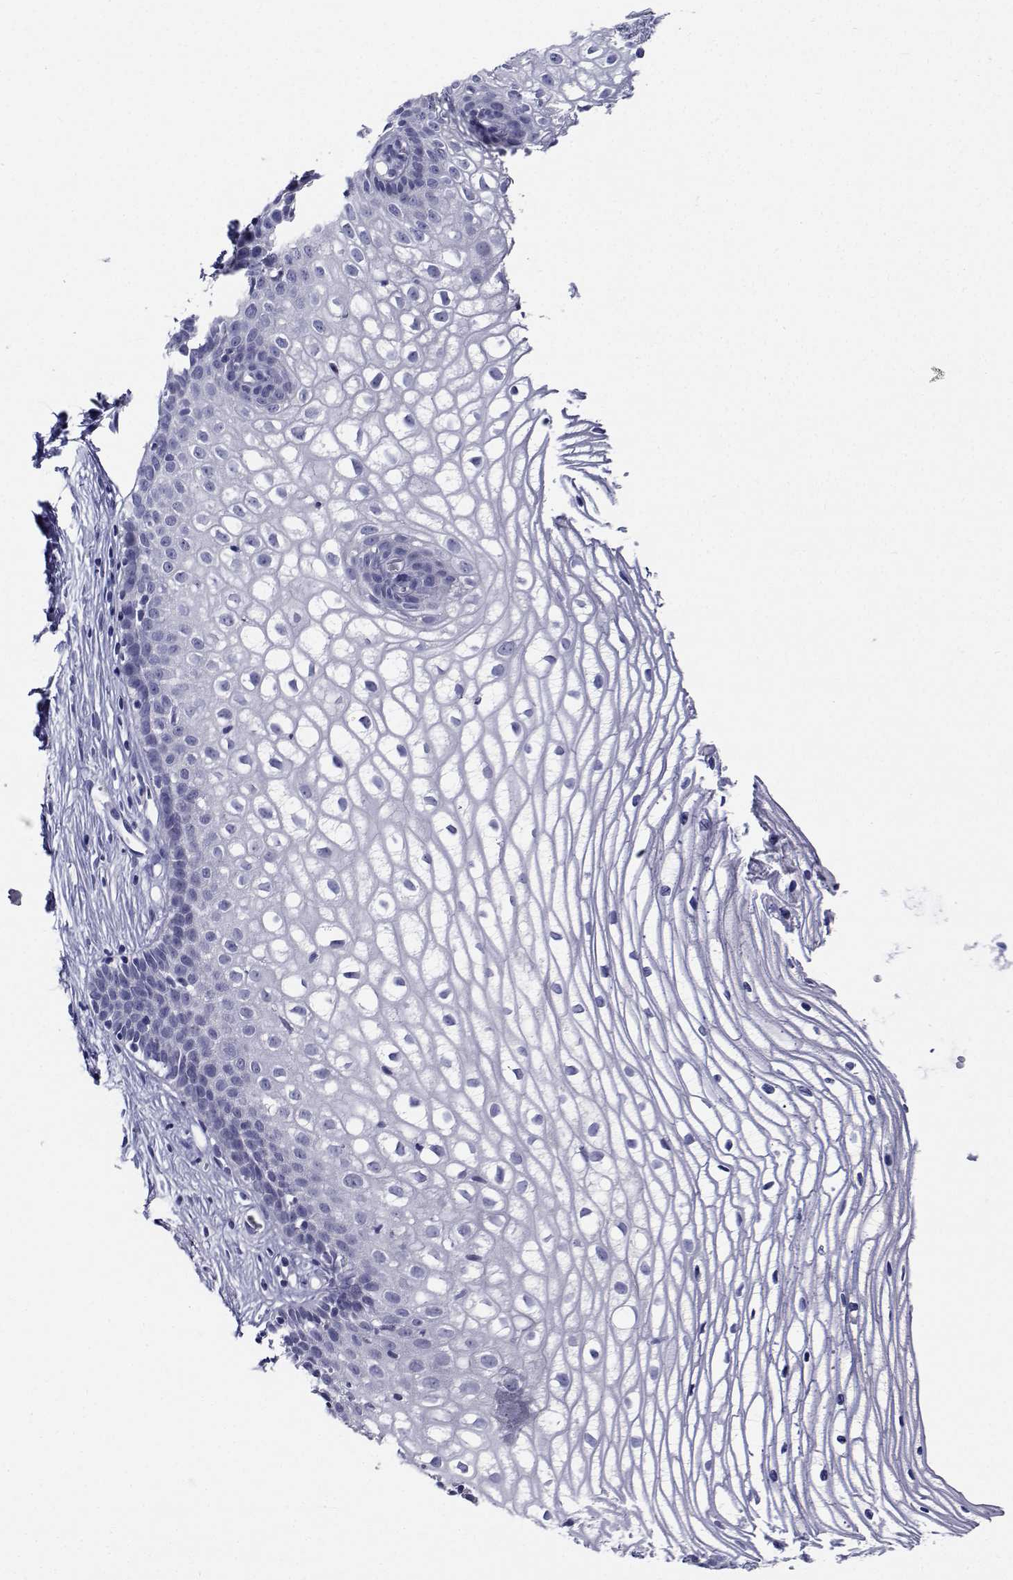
{"staining": {"intensity": "negative", "quantity": "none", "location": "none"}, "tissue": "cervix", "cell_type": "Glandular cells", "image_type": "normal", "snomed": [{"axis": "morphology", "description": "Normal tissue, NOS"}, {"axis": "topography", "description": "Cervix"}], "caption": "DAB (3,3'-diaminobenzidine) immunohistochemical staining of normal cervix exhibits no significant positivity in glandular cells. The staining is performed using DAB (3,3'-diaminobenzidine) brown chromogen with nuclei counter-stained in using hematoxylin.", "gene": "PLXNA4", "patient": {"sex": "female", "age": 40}}